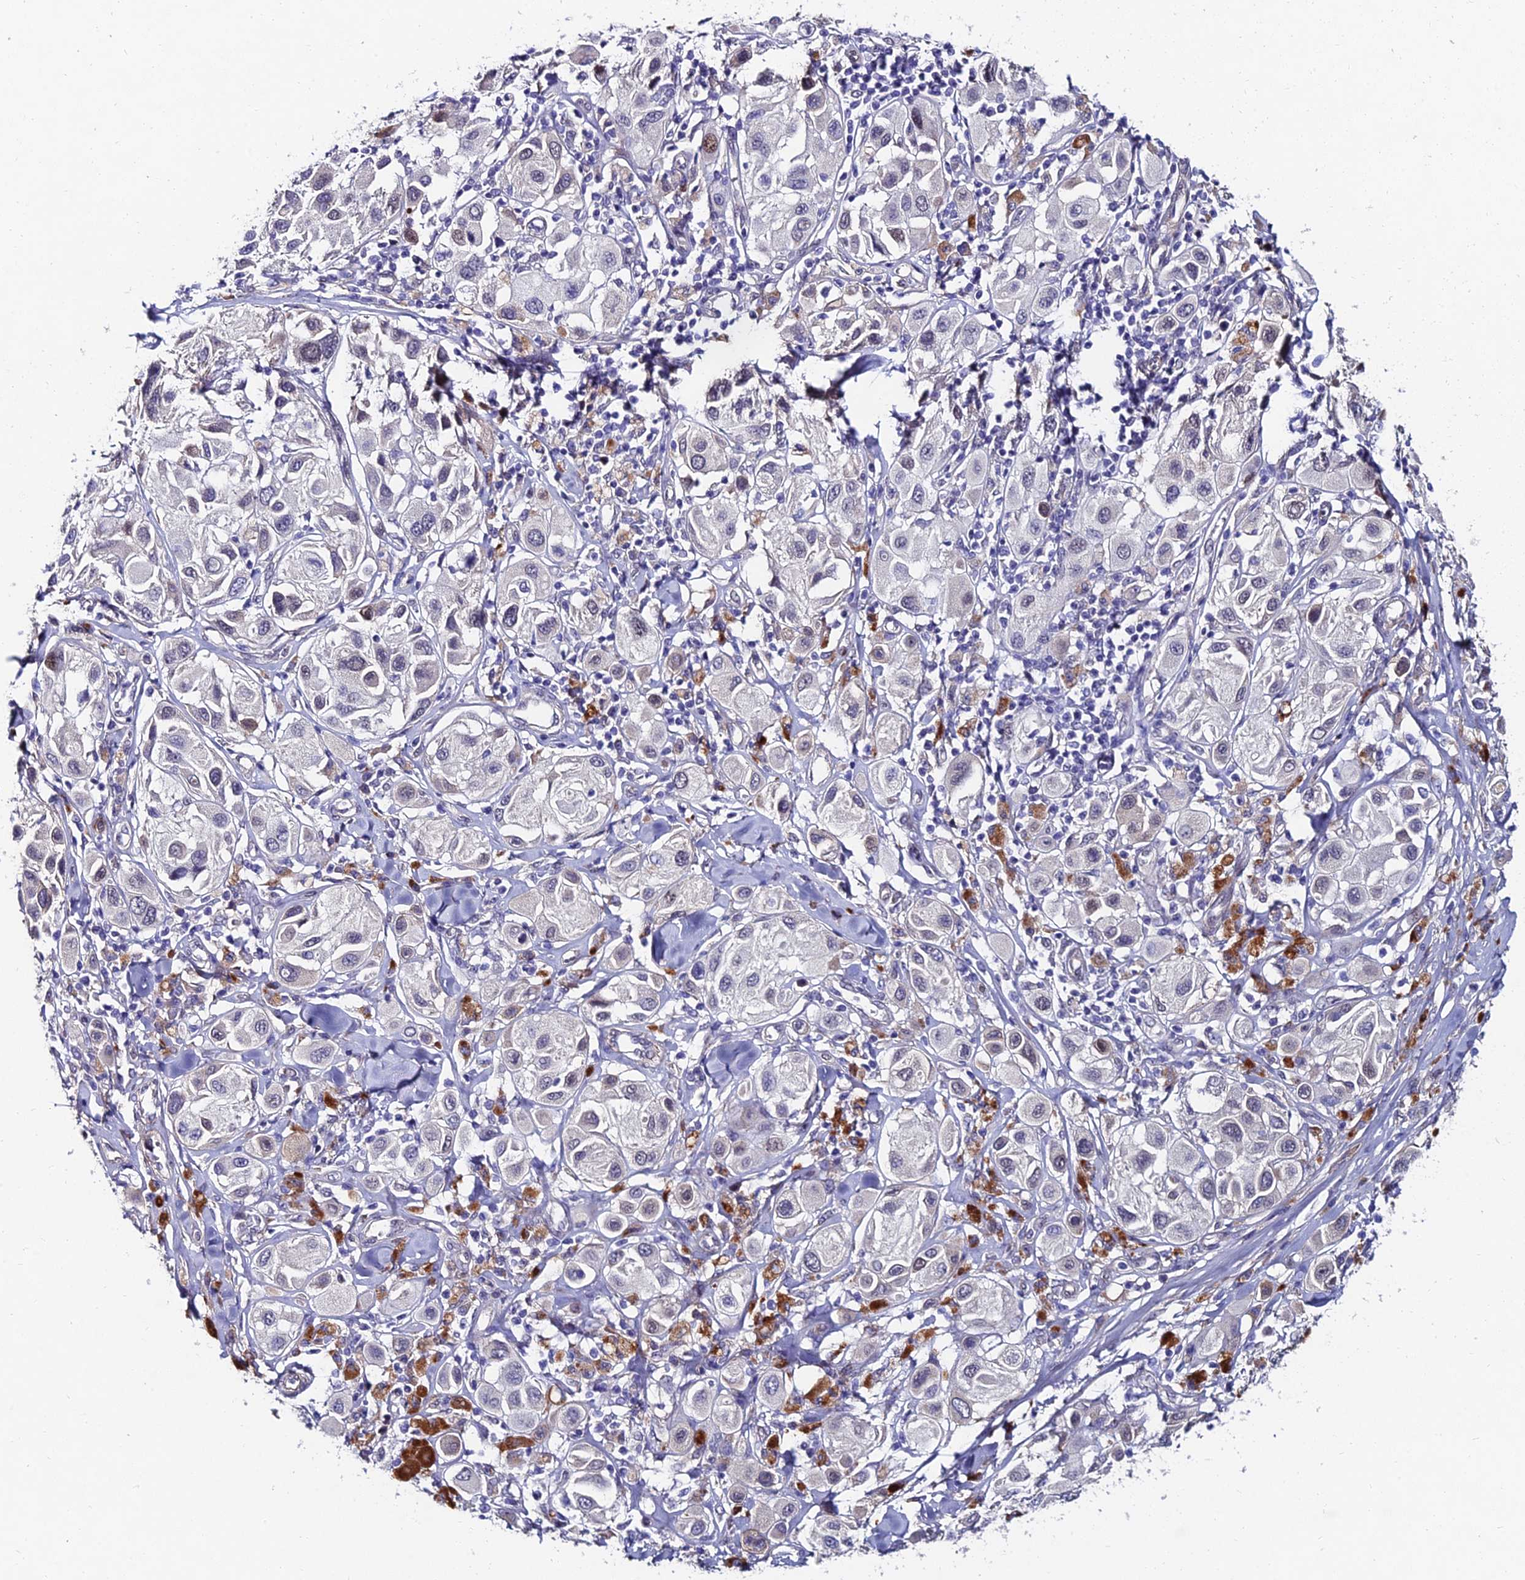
{"staining": {"intensity": "weak", "quantity": "<25%", "location": "nuclear"}, "tissue": "melanoma", "cell_type": "Tumor cells", "image_type": "cancer", "snomed": [{"axis": "morphology", "description": "Malignant melanoma, Metastatic site"}, {"axis": "topography", "description": "Skin"}], "caption": "Protein analysis of melanoma shows no significant staining in tumor cells.", "gene": "TRIM24", "patient": {"sex": "male", "age": 41}}